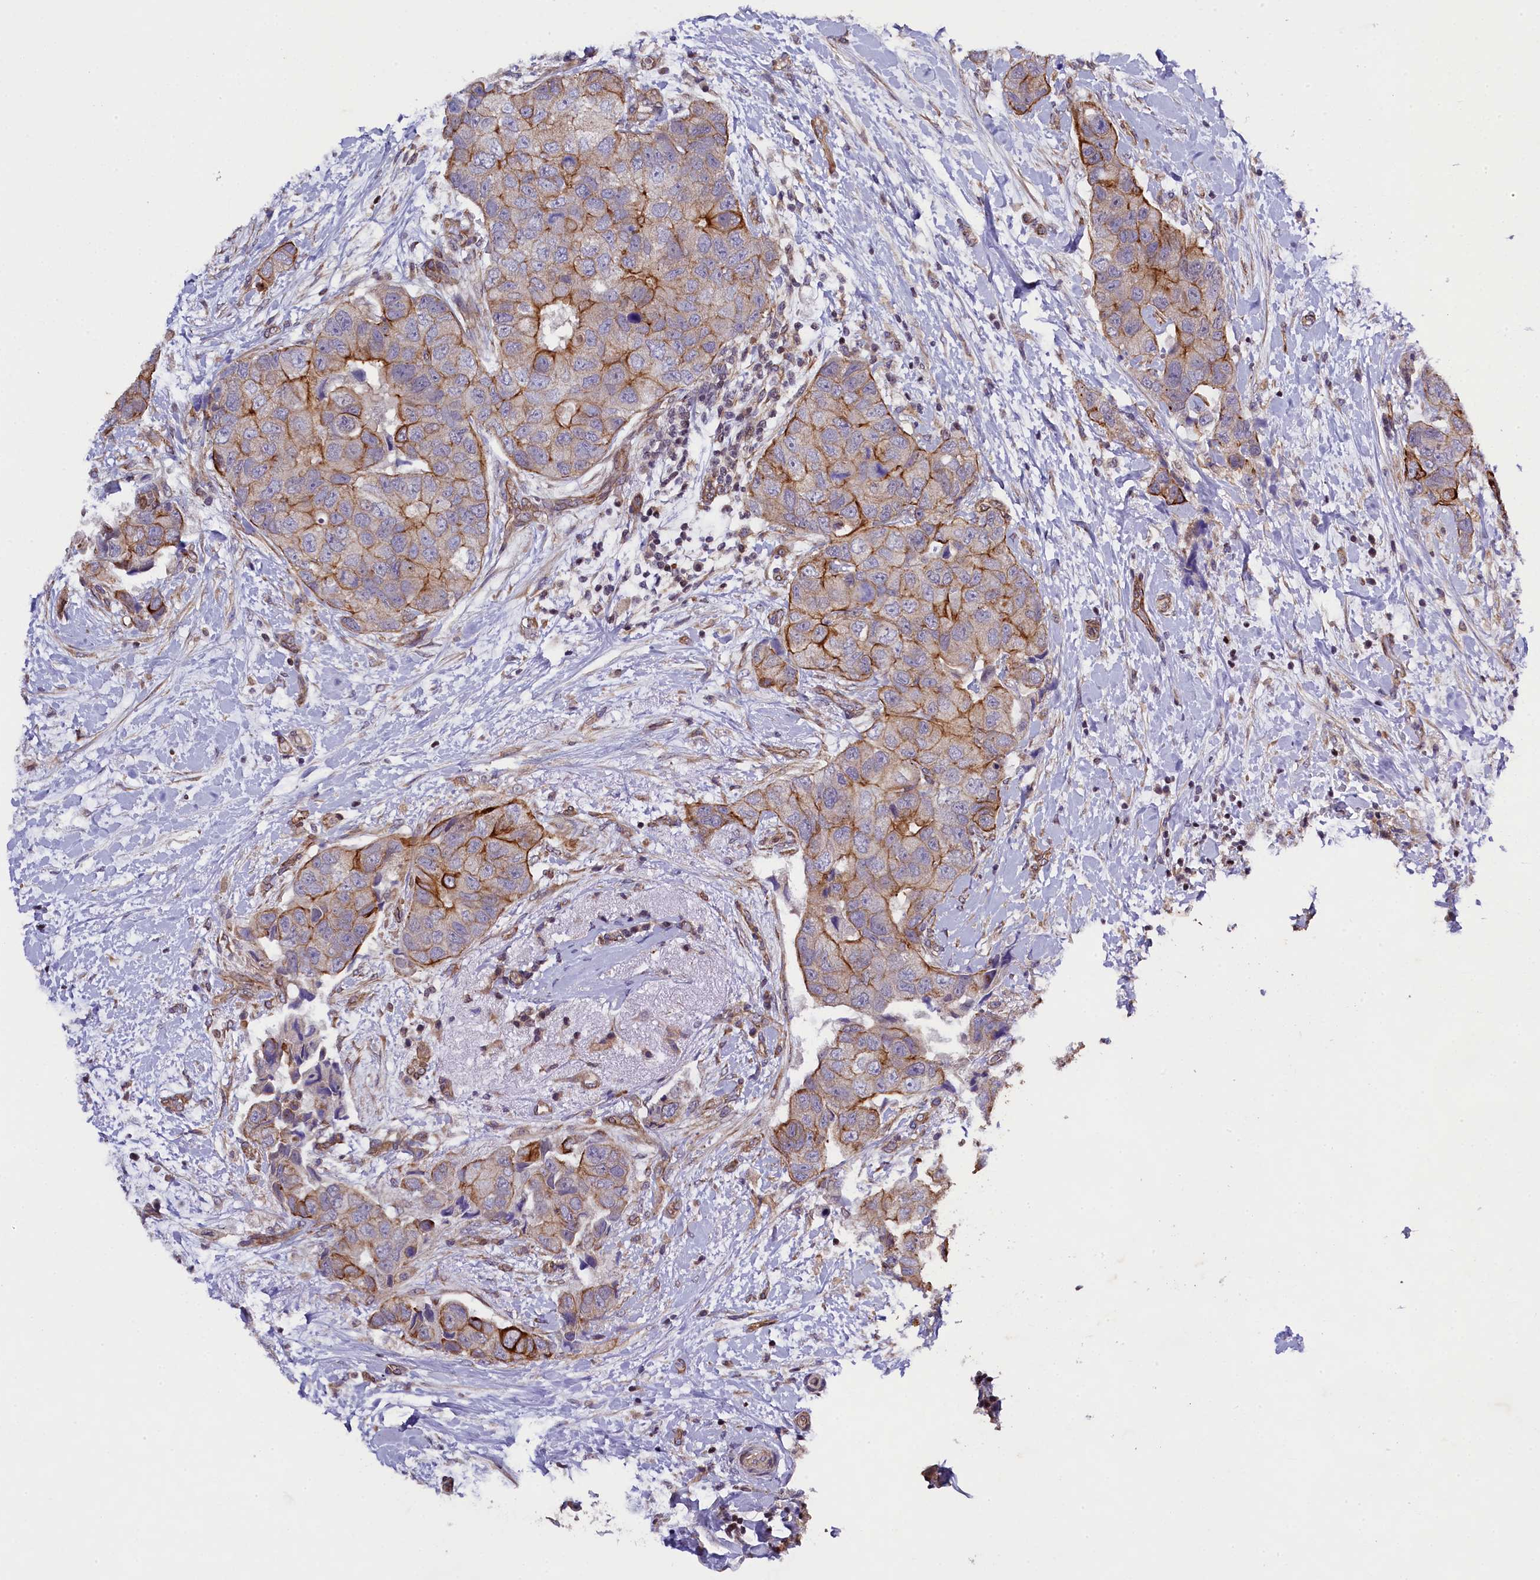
{"staining": {"intensity": "moderate", "quantity": "25%-75%", "location": "cytoplasmic/membranous"}, "tissue": "breast cancer", "cell_type": "Tumor cells", "image_type": "cancer", "snomed": [{"axis": "morphology", "description": "Normal tissue, NOS"}, {"axis": "morphology", "description": "Duct carcinoma"}, {"axis": "topography", "description": "Breast"}], "caption": "Invasive ductal carcinoma (breast) stained with a protein marker displays moderate staining in tumor cells.", "gene": "SP4", "patient": {"sex": "female", "age": 62}}